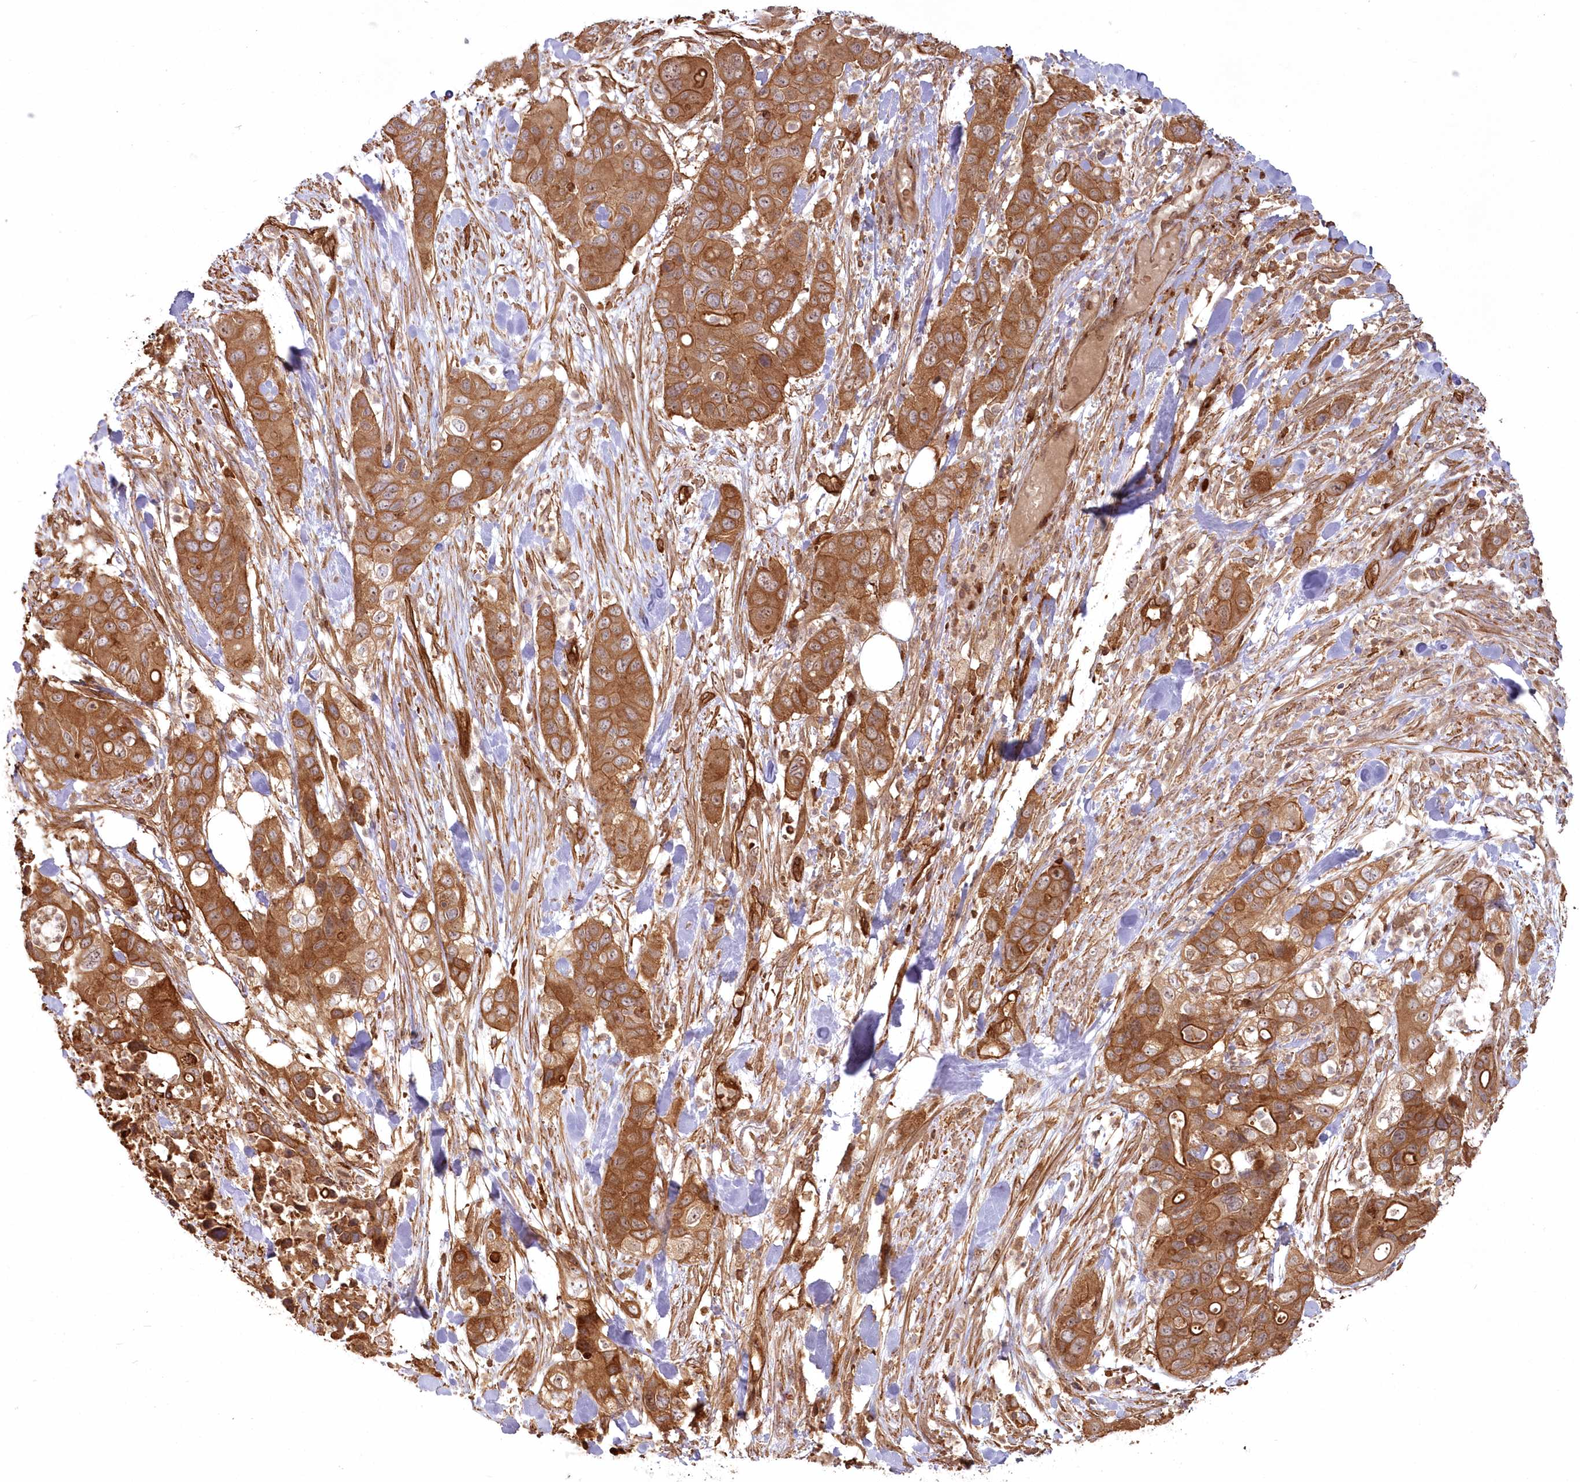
{"staining": {"intensity": "moderate", "quantity": ">75%", "location": "cytoplasmic/membranous"}, "tissue": "pancreatic cancer", "cell_type": "Tumor cells", "image_type": "cancer", "snomed": [{"axis": "morphology", "description": "Adenocarcinoma, NOS"}, {"axis": "topography", "description": "Pancreas"}], "caption": "Tumor cells exhibit medium levels of moderate cytoplasmic/membranous positivity in approximately >75% of cells in human pancreatic adenocarcinoma. (Stains: DAB (3,3'-diaminobenzidine) in brown, nuclei in blue, Microscopy: brightfield microscopy at high magnification).", "gene": "RGCC", "patient": {"sex": "female", "age": 71}}